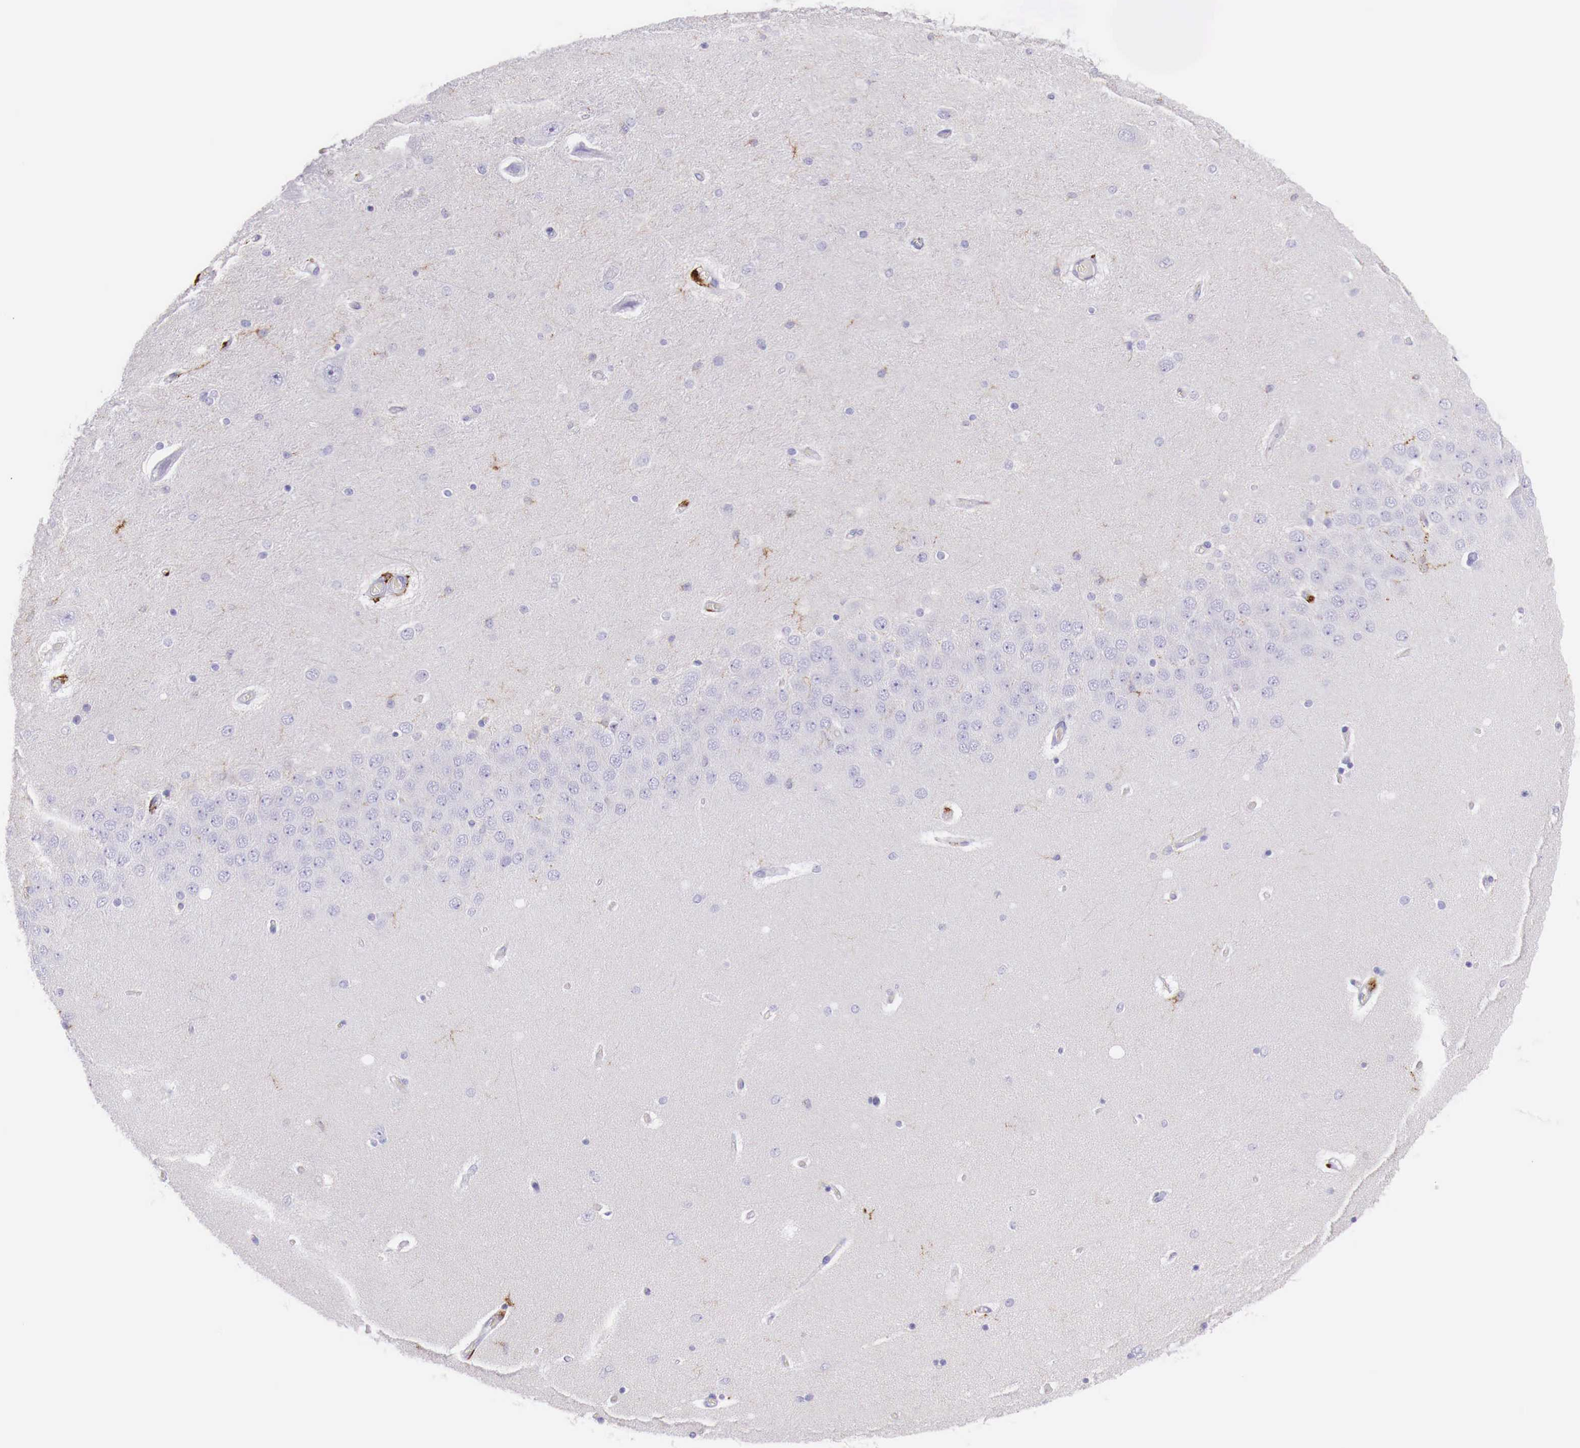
{"staining": {"intensity": "moderate", "quantity": "<25%", "location": "cytoplasmic/membranous"}, "tissue": "hippocampus", "cell_type": "Glial cells", "image_type": "normal", "snomed": [{"axis": "morphology", "description": "Normal tissue, NOS"}, {"axis": "topography", "description": "Hippocampus"}], "caption": "The histopathology image shows immunohistochemical staining of unremarkable hippocampus. There is moderate cytoplasmic/membranous positivity is appreciated in about <25% of glial cells.", "gene": "MSR1", "patient": {"sex": "female", "age": 54}}